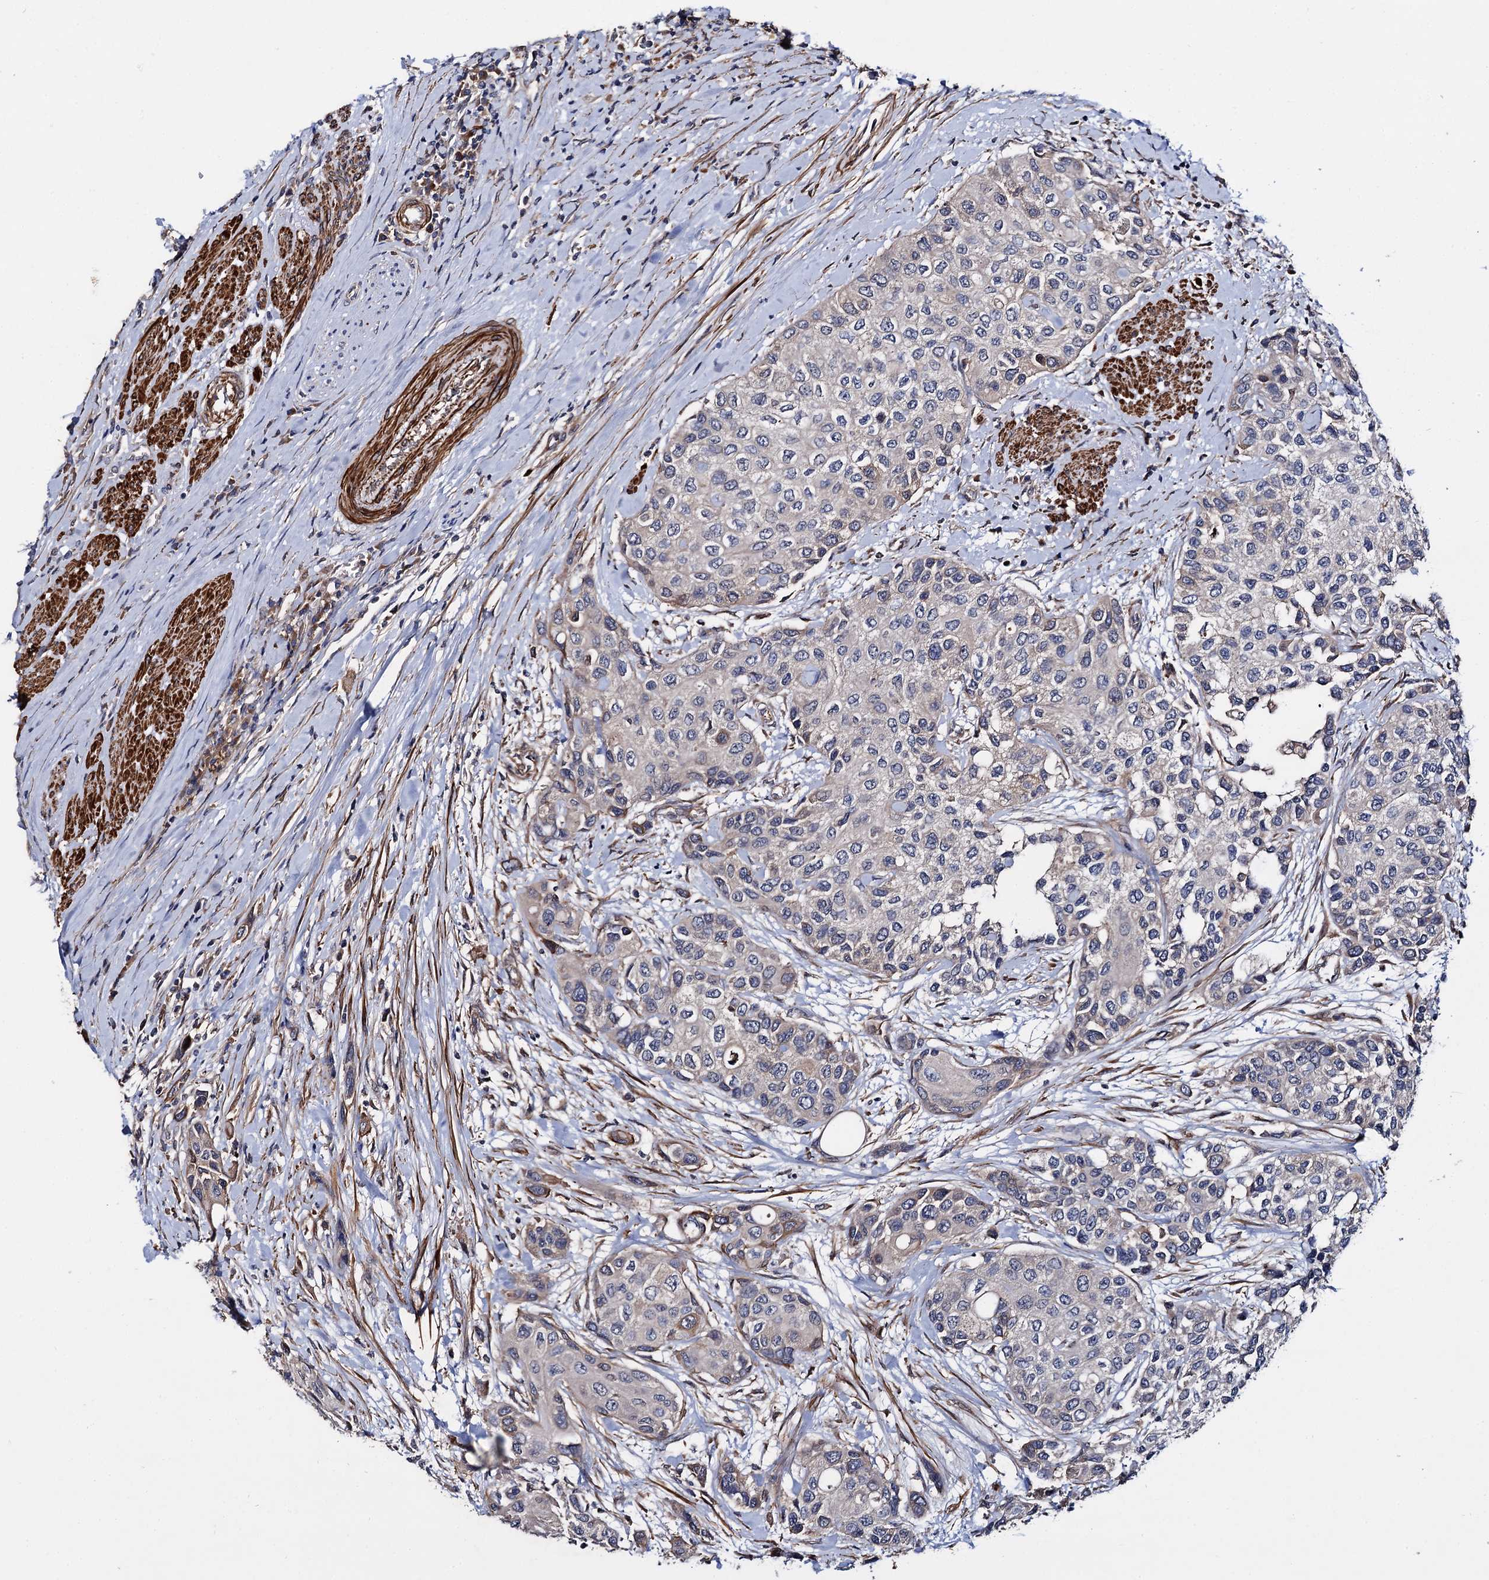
{"staining": {"intensity": "negative", "quantity": "none", "location": "none"}, "tissue": "urothelial cancer", "cell_type": "Tumor cells", "image_type": "cancer", "snomed": [{"axis": "morphology", "description": "Normal tissue, NOS"}, {"axis": "morphology", "description": "Urothelial carcinoma, High grade"}, {"axis": "topography", "description": "Vascular tissue"}, {"axis": "topography", "description": "Urinary bladder"}], "caption": "Micrograph shows no protein expression in tumor cells of urothelial cancer tissue.", "gene": "ISM2", "patient": {"sex": "female", "age": 56}}